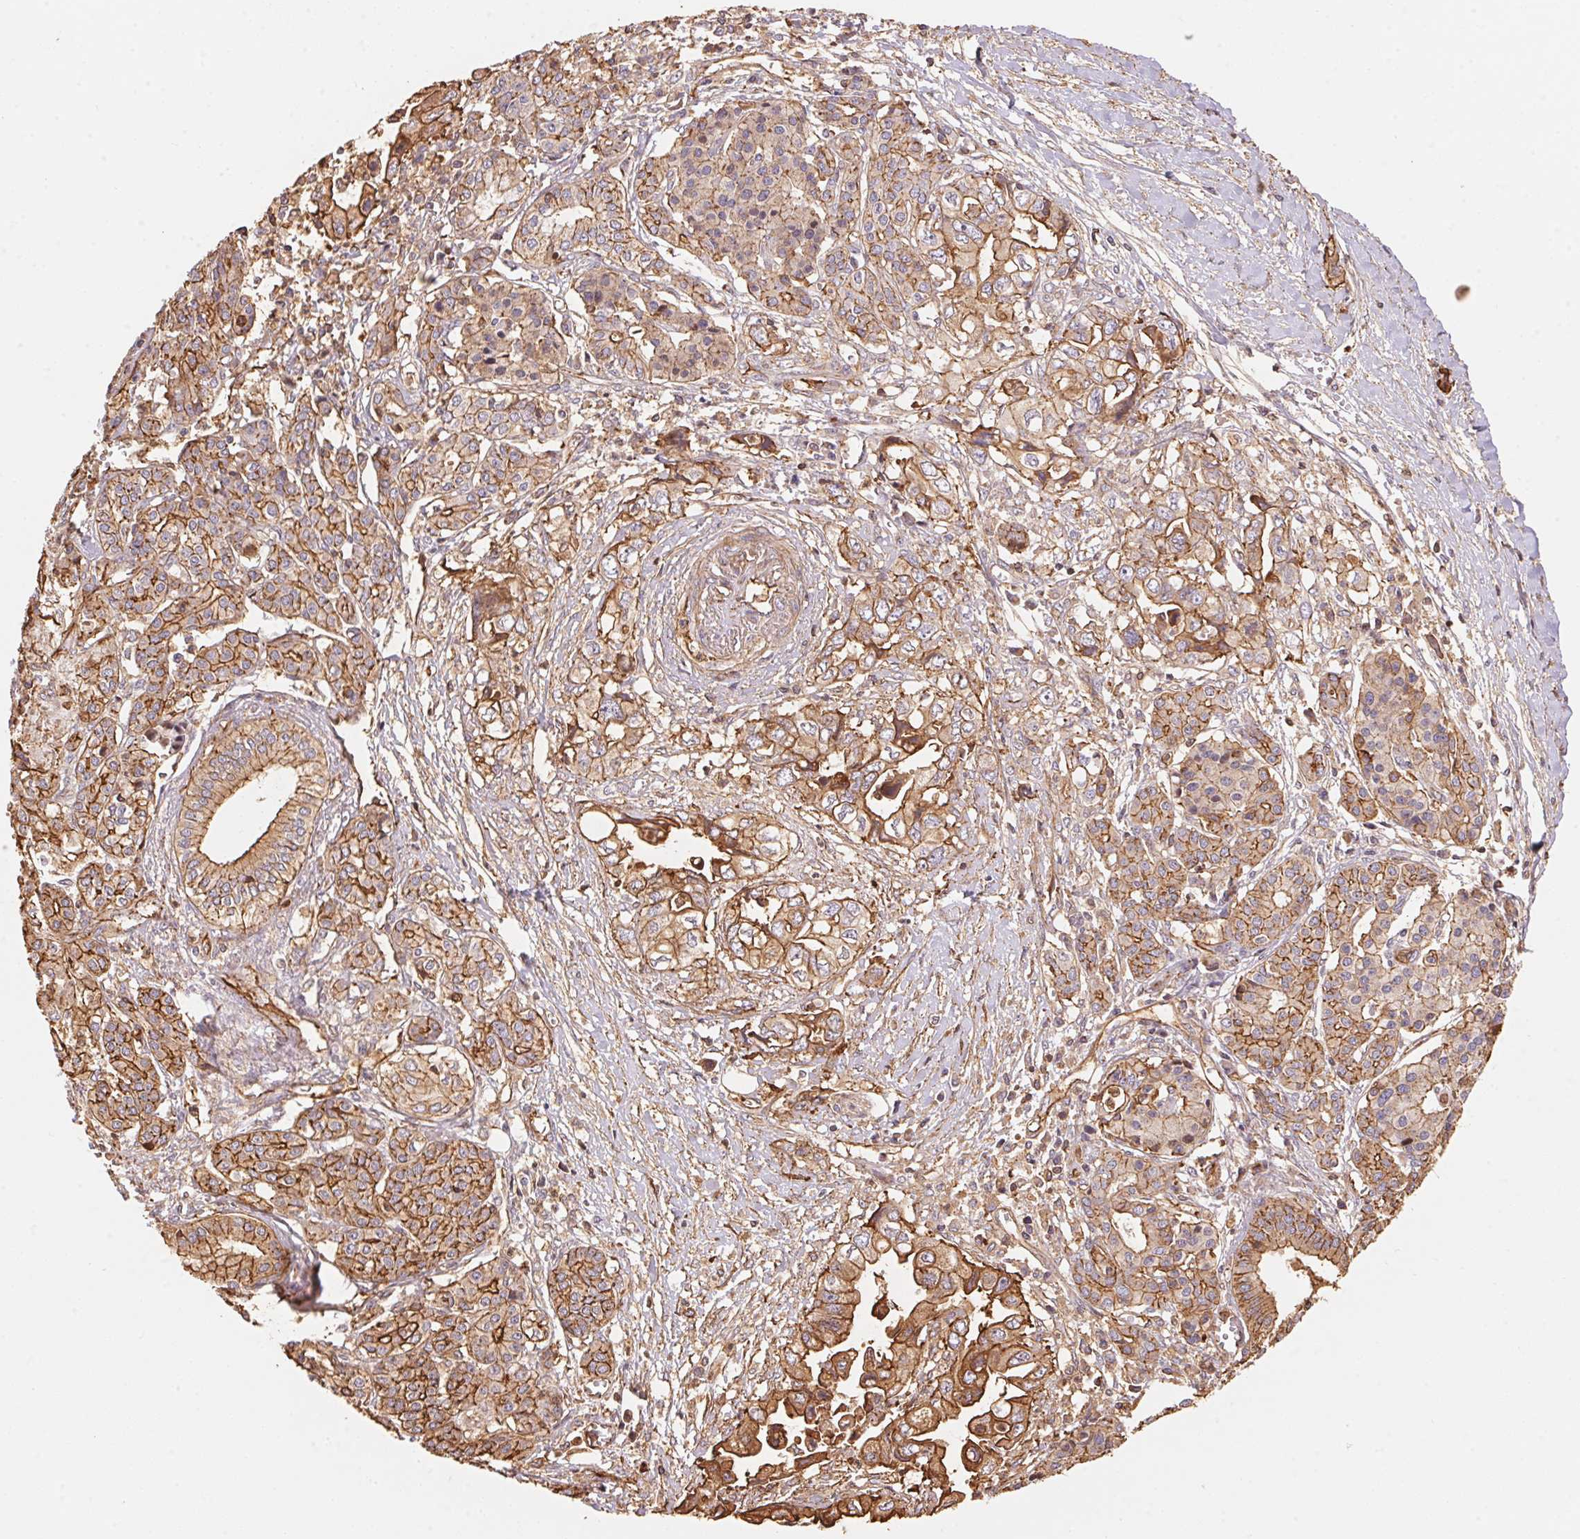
{"staining": {"intensity": "moderate", "quantity": ">75%", "location": "cytoplasmic/membranous"}, "tissue": "pancreatic cancer", "cell_type": "Tumor cells", "image_type": "cancer", "snomed": [{"axis": "morphology", "description": "Adenocarcinoma, NOS"}, {"axis": "topography", "description": "Pancreas"}], "caption": "Moderate cytoplasmic/membranous positivity is seen in about >75% of tumor cells in adenocarcinoma (pancreatic). (Stains: DAB in brown, nuclei in blue, Microscopy: brightfield microscopy at high magnification).", "gene": "FRAS1", "patient": {"sex": "male", "age": 68}}